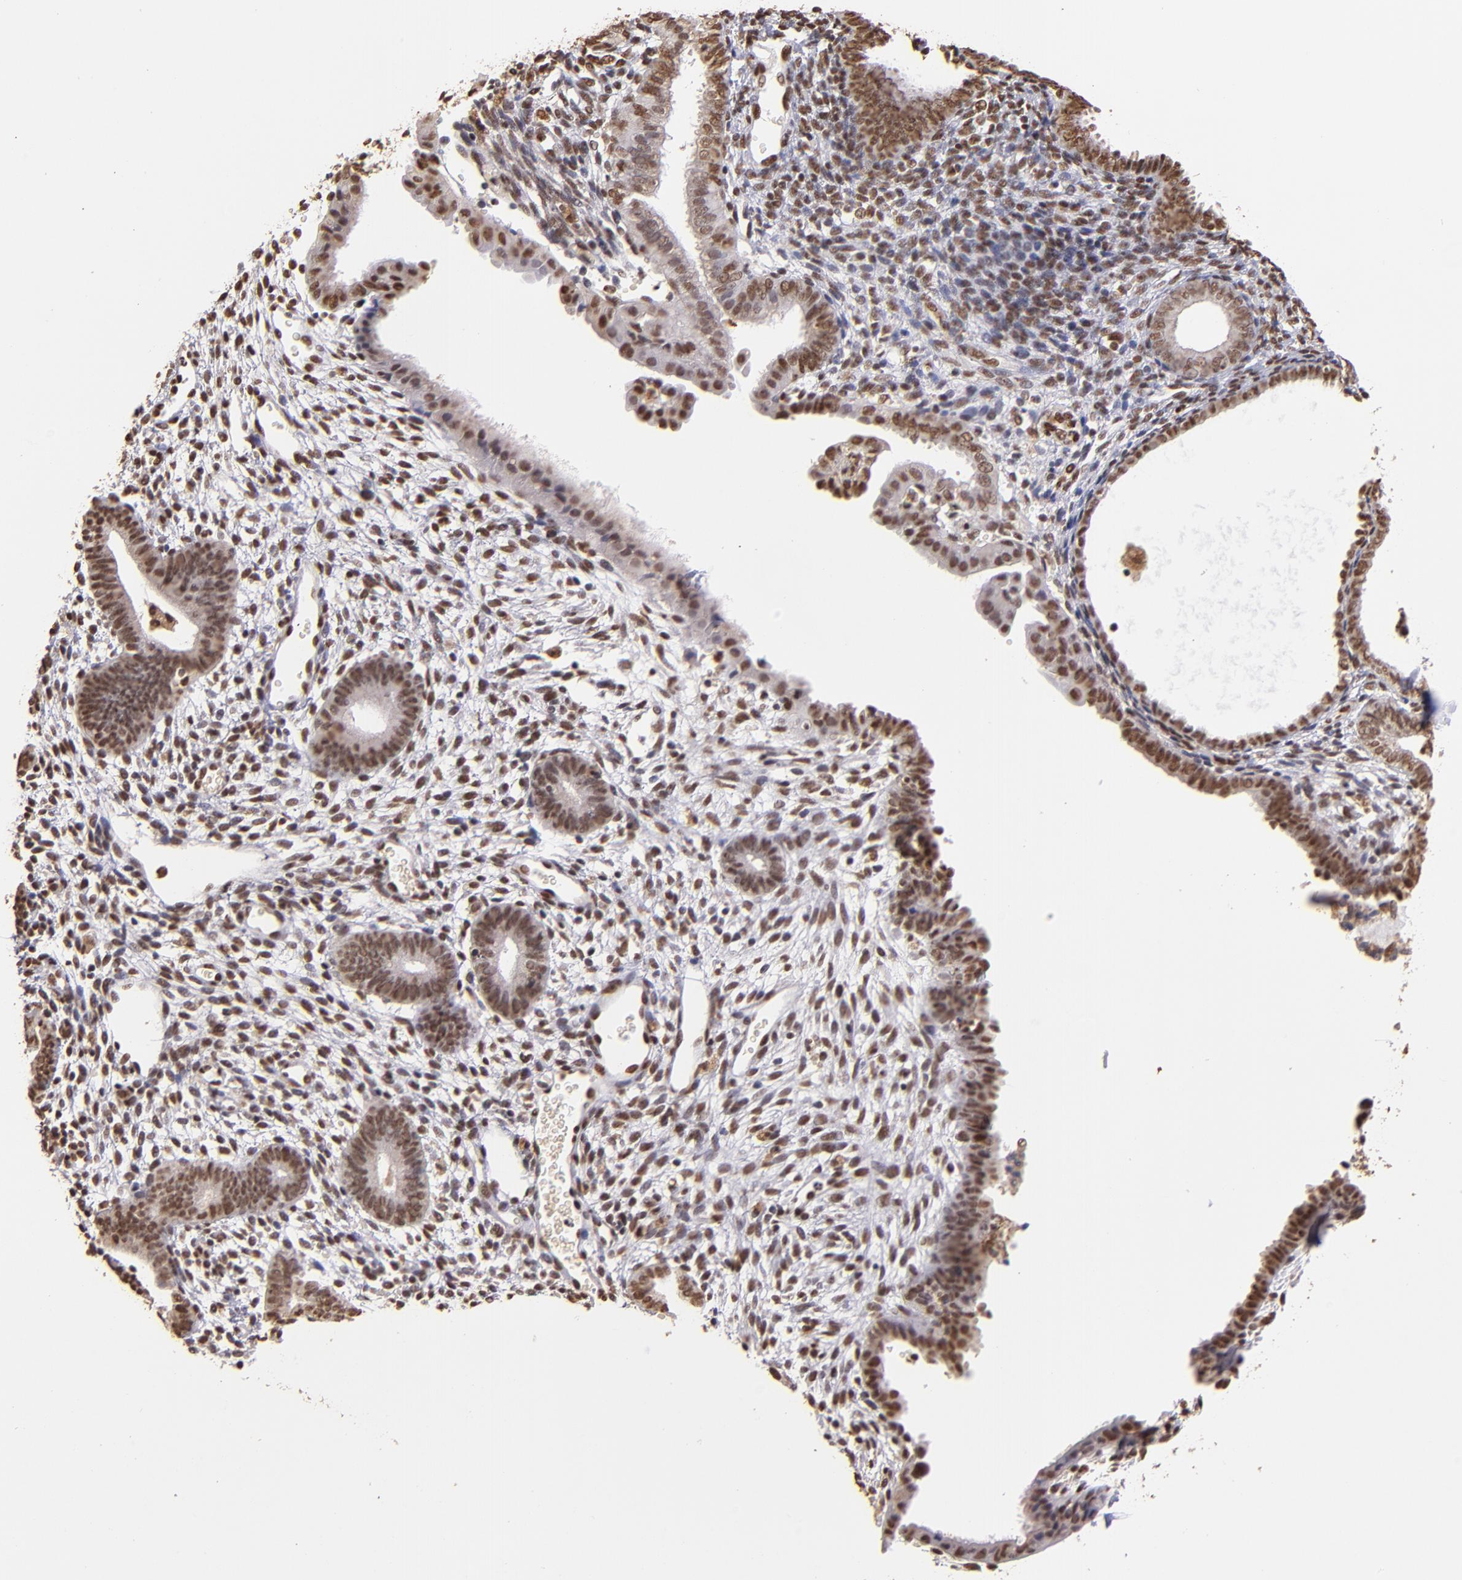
{"staining": {"intensity": "weak", "quantity": ">75%", "location": "nuclear"}, "tissue": "endometrium", "cell_type": "Cells in endometrial stroma", "image_type": "normal", "snomed": [{"axis": "morphology", "description": "Normal tissue, NOS"}, {"axis": "topography", "description": "Smooth muscle"}, {"axis": "topography", "description": "Endometrium"}], "caption": "DAB (3,3'-diaminobenzidine) immunohistochemical staining of unremarkable human endometrium shows weak nuclear protein positivity in about >75% of cells in endometrial stroma. (DAB (3,3'-diaminobenzidine) = brown stain, brightfield microscopy at high magnification).", "gene": "SP1", "patient": {"sex": "female", "age": 57}}